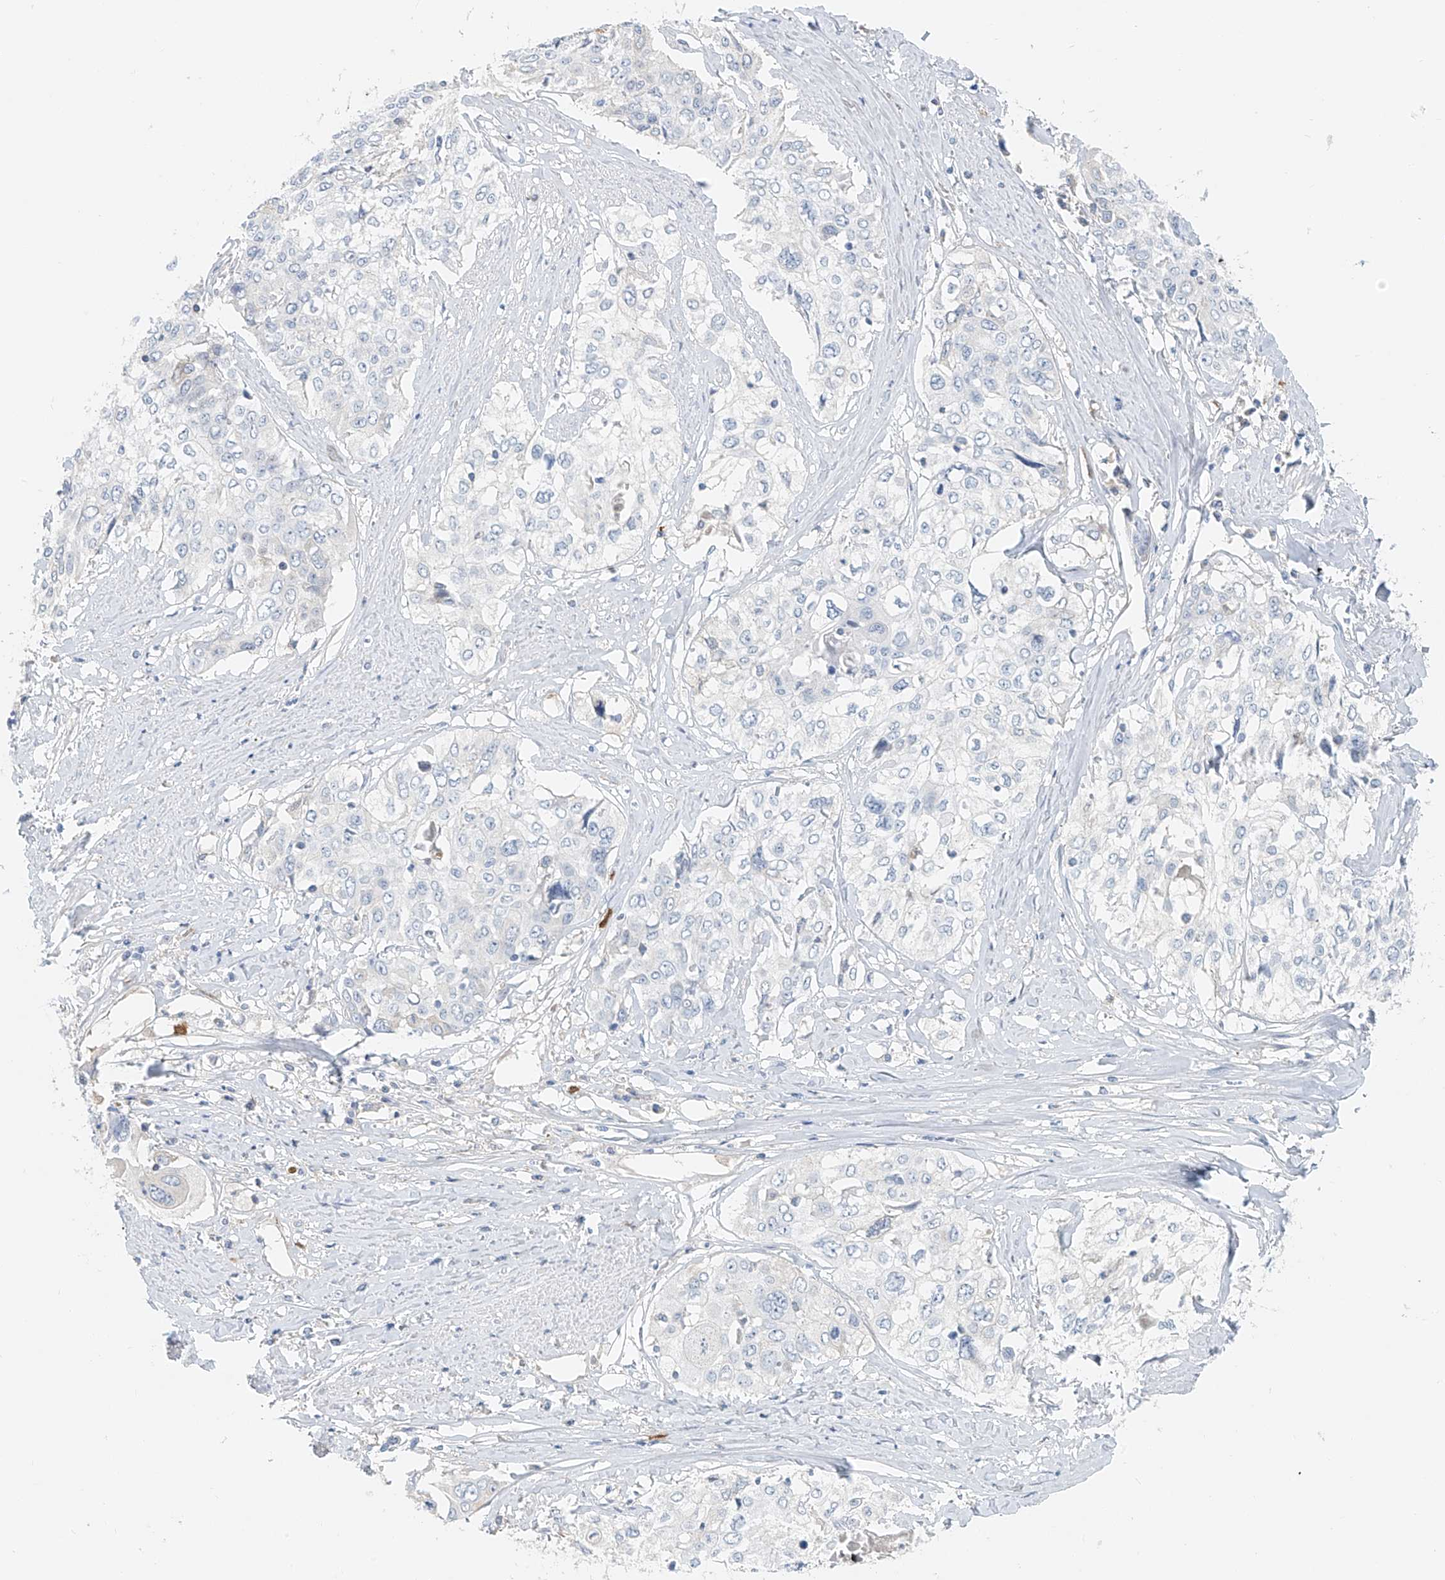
{"staining": {"intensity": "negative", "quantity": "none", "location": "none"}, "tissue": "cervical cancer", "cell_type": "Tumor cells", "image_type": "cancer", "snomed": [{"axis": "morphology", "description": "Squamous cell carcinoma, NOS"}, {"axis": "topography", "description": "Cervix"}], "caption": "This histopathology image is of cervical cancer (squamous cell carcinoma) stained with immunohistochemistry (IHC) to label a protein in brown with the nuclei are counter-stained blue. There is no staining in tumor cells.", "gene": "FRYL", "patient": {"sex": "female", "age": 31}}